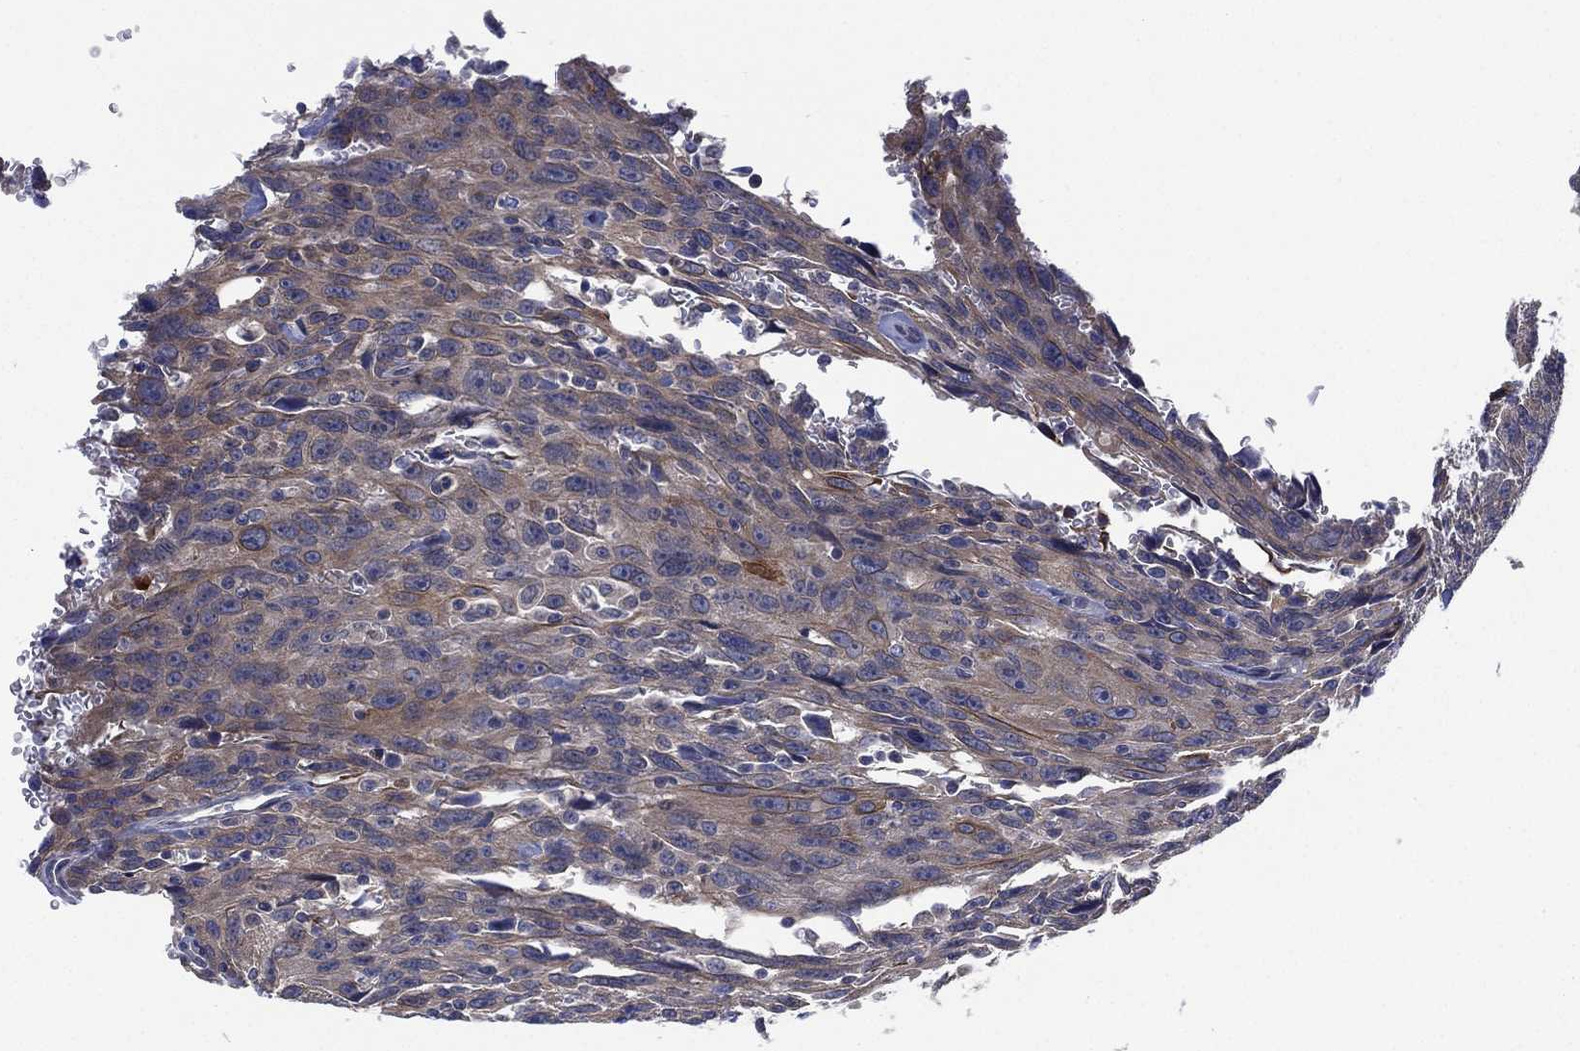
{"staining": {"intensity": "weak", "quantity": "<25%", "location": "cytoplasmic/membranous"}, "tissue": "urothelial cancer", "cell_type": "Tumor cells", "image_type": "cancer", "snomed": [{"axis": "morphology", "description": "Urothelial carcinoma, NOS"}, {"axis": "morphology", "description": "Urothelial carcinoma, High grade"}, {"axis": "topography", "description": "Urinary bladder"}], "caption": "A high-resolution histopathology image shows immunohistochemistry (IHC) staining of high-grade urothelial carcinoma, which reveals no significant positivity in tumor cells.", "gene": "MPP7", "patient": {"sex": "female", "age": 73}}